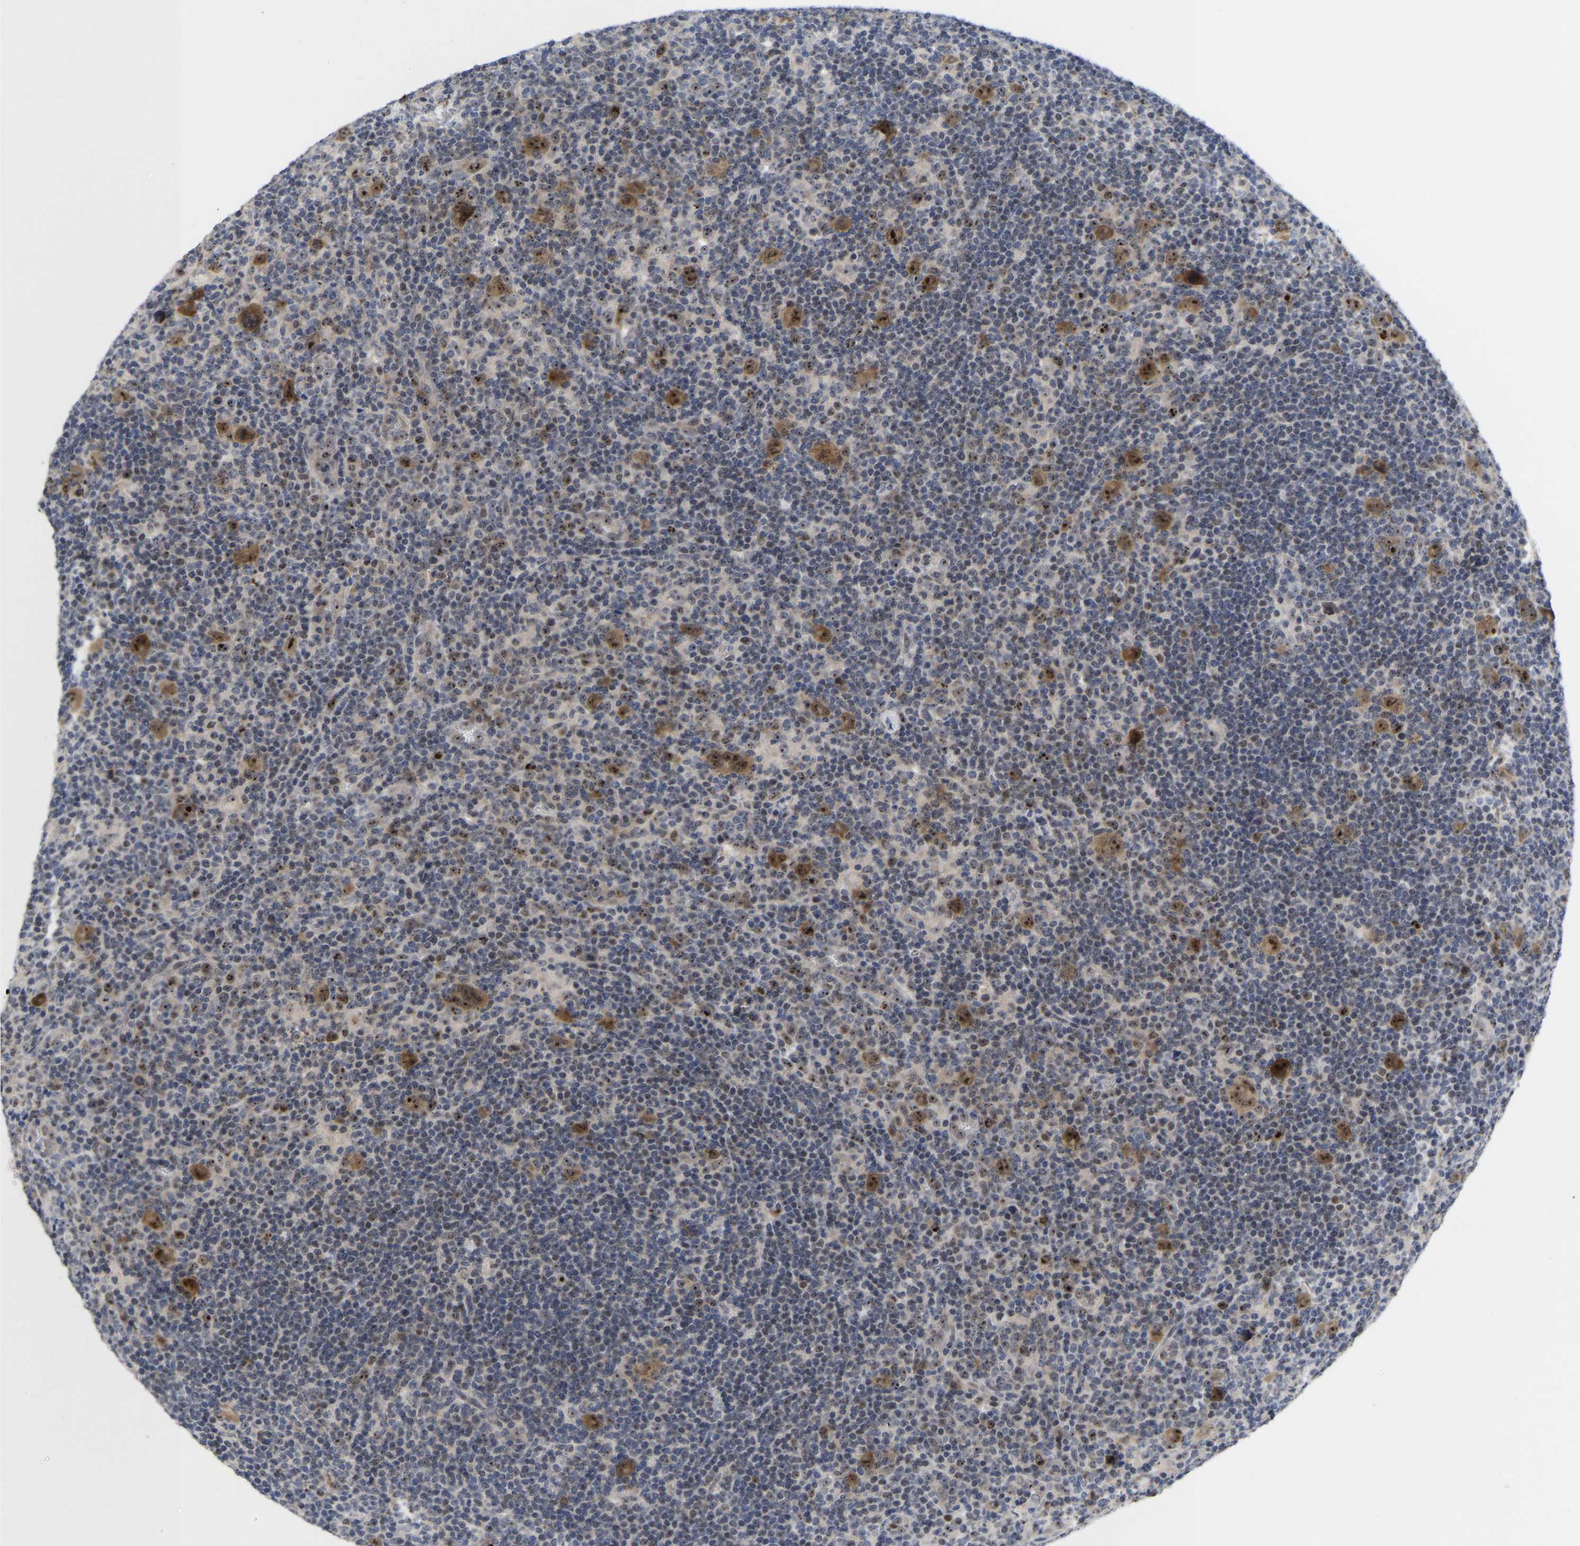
{"staining": {"intensity": "moderate", "quantity": ">75%", "location": "cytoplasmic/membranous,nuclear"}, "tissue": "lymphoma", "cell_type": "Tumor cells", "image_type": "cancer", "snomed": [{"axis": "morphology", "description": "Hodgkin's disease, NOS"}, {"axis": "topography", "description": "Lymph node"}], "caption": "Tumor cells exhibit medium levels of moderate cytoplasmic/membranous and nuclear staining in approximately >75% of cells in Hodgkin's disease. The staining was performed using DAB, with brown indicating positive protein expression. Nuclei are stained blue with hematoxylin.", "gene": "NLE1", "patient": {"sex": "female", "age": 57}}